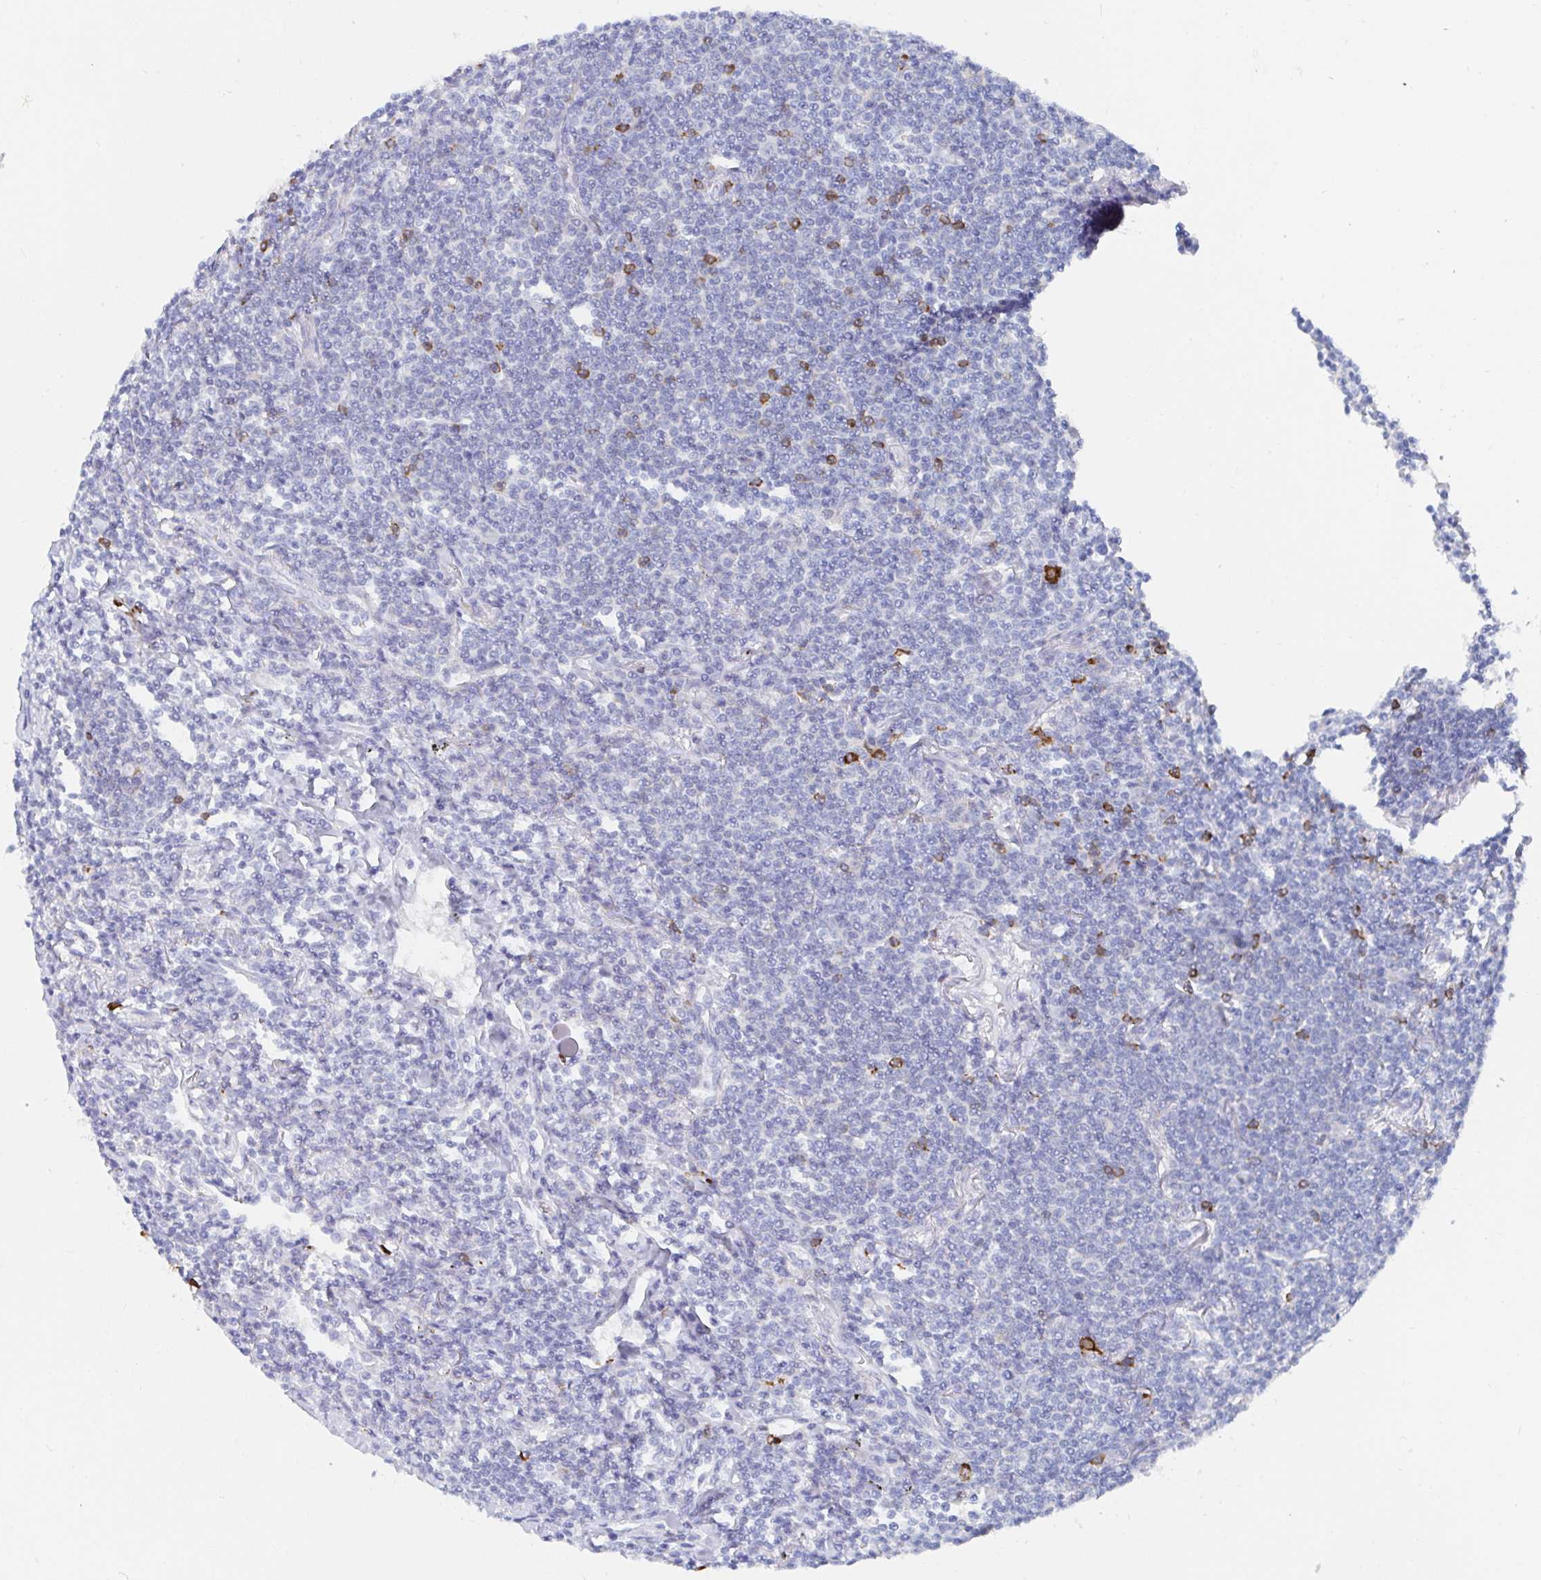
{"staining": {"intensity": "negative", "quantity": "none", "location": "none"}, "tissue": "lymphoma", "cell_type": "Tumor cells", "image_type": "cancer", "snomed": [{"axis": "morphology", "description": "Malignant lymphoma, non-Hodgkin's type, Low grade"}, {"axis": "topography", "description": "Lung"}], "caption": "This is a micrograph of IHC staining of malignant lymphoma, non-Hodgkin's type (low-grade), which shows no staining in tumor cells.", "gene": "PACSIN1", "patient": {"sex": "female", "age": 71}}